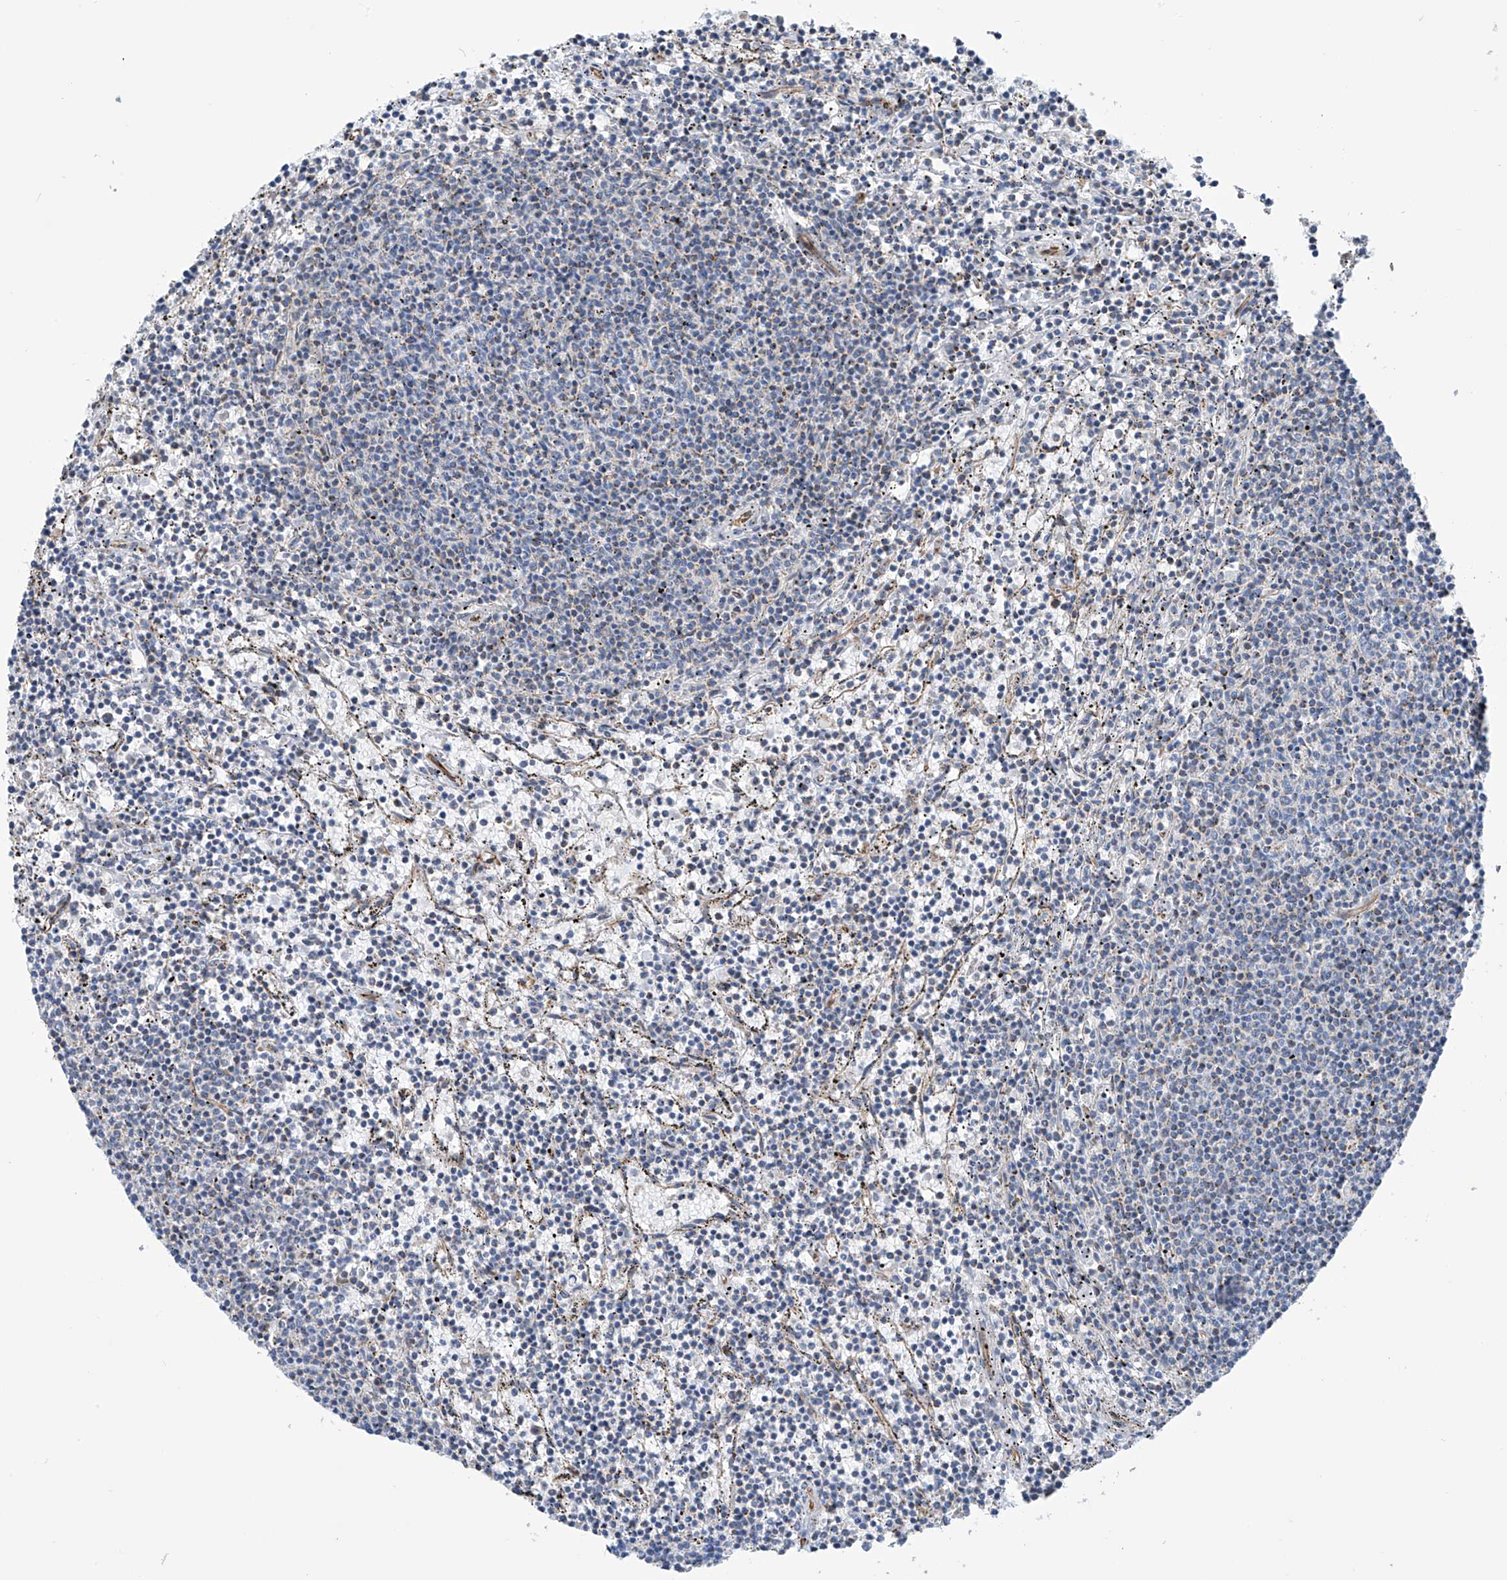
{"staining": {"intensity": "negative", "quantity": "none", "location": "none"}, "tissue": "lymphoma", "cell_type": "Tumor cells", "image_type": "cancer", "snomed": [{"axis": "morphology", "description": "Malignant lymphoma, non-Hodgkin's type, Low grade"}, {"axis": "topography", "description": "Spleen"}], "caption": "A photomicrograph of lymphoma stained for a protein shows no brown staining in tumor cells. The staining is performed using DAB (3,3'-diaminobenzidine) brown chromogen with nuclei counter-stained in using hematoxylin.", "gene": "EIF5B", "patient": {"sex": "female", "age": 50}}